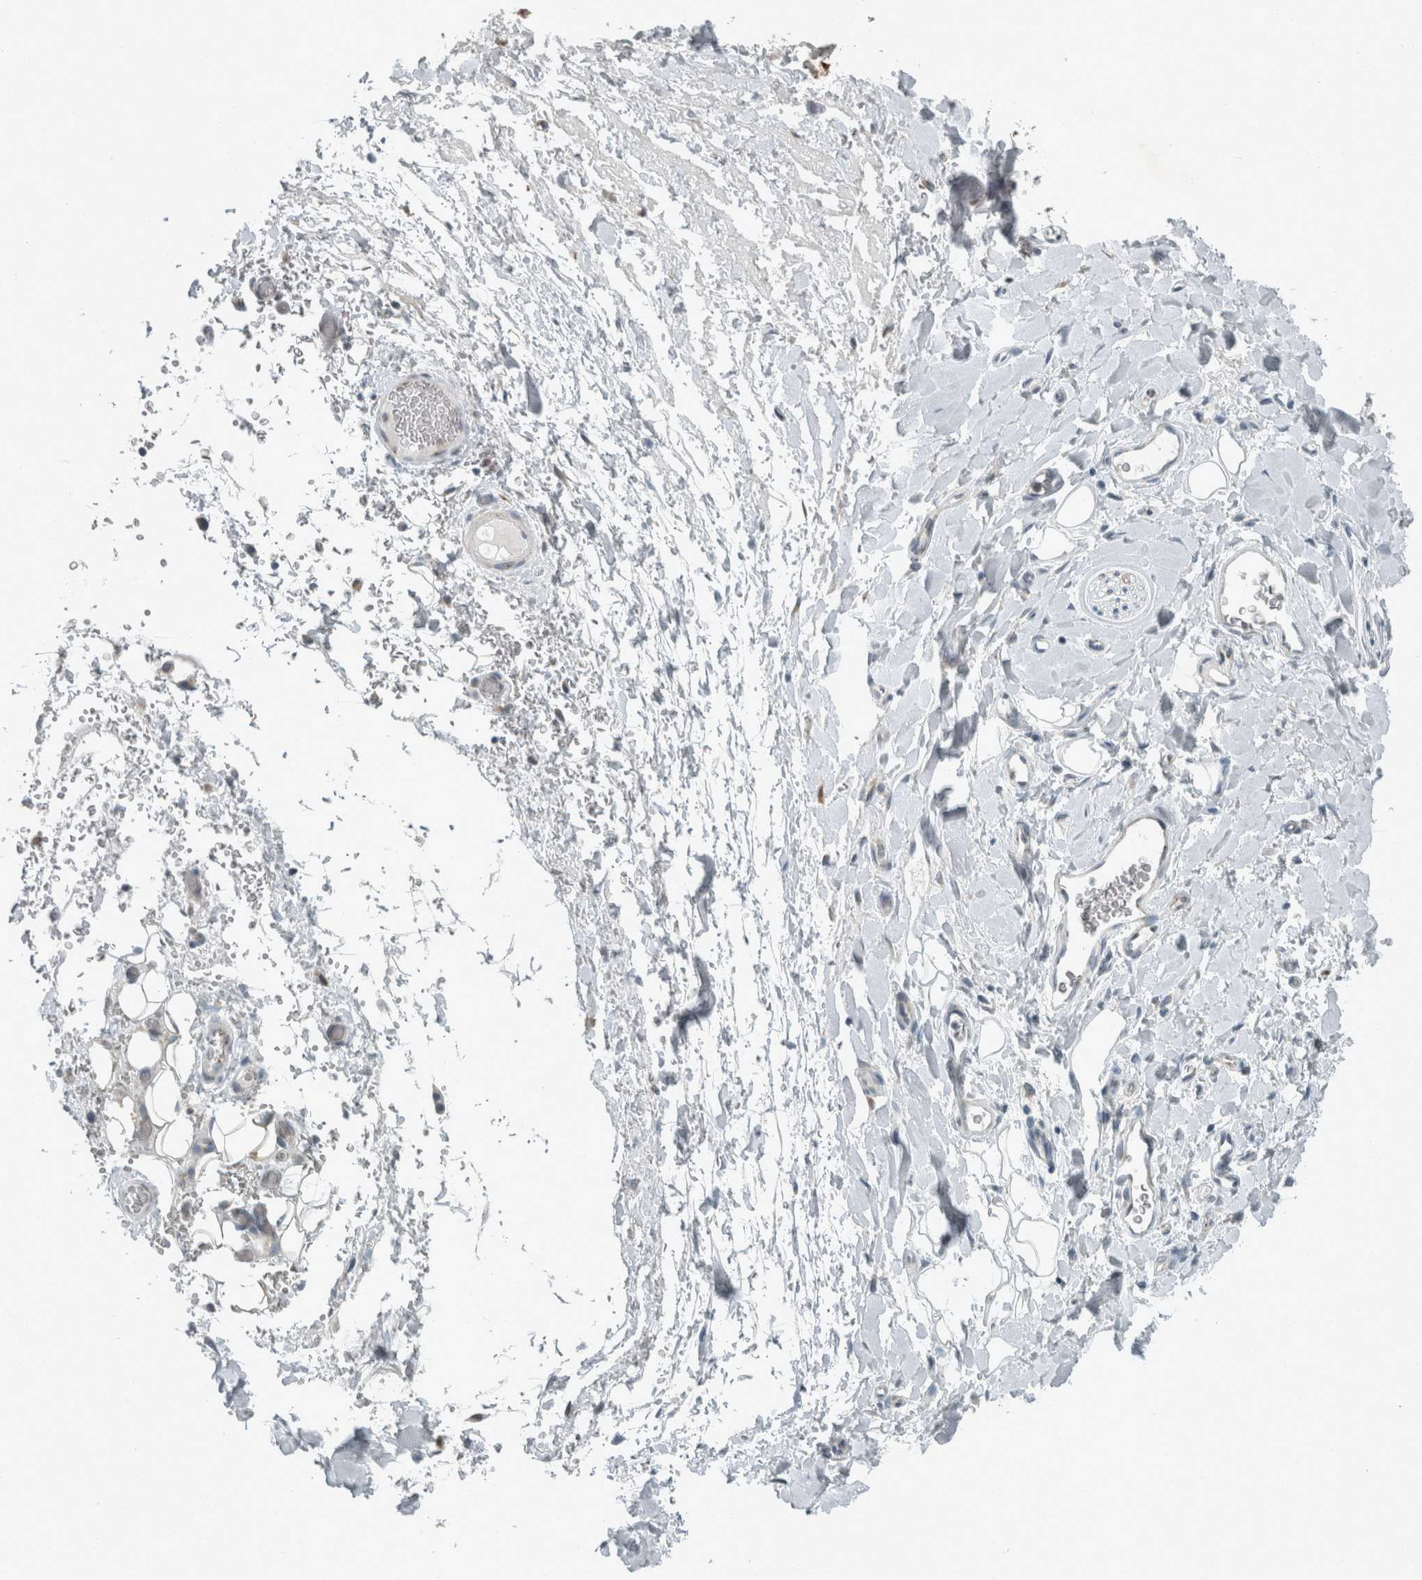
{"staining": {"intensity": "negative", "quantity": "none", "location": "none"}, "tissue": "adipose tissue", "cell_type": "Adipocytes", "image_type": "normal", "snomed": [{"axis": "morphology", "description": "Normal tissue, NOS"}, {"axis": "morphology", "description": "Adenocarcinoma, NOS"}, {"axis": "topography", "description": "Esophagus"}], "caption": "DAB (3,3'-diaminobenzidine) immunohistochemical staining of normal human adipose tissue reveals no significant expression in adipocytes.", "gene": "KIF1C", "patient": {"sex": "male", "age": 62}}